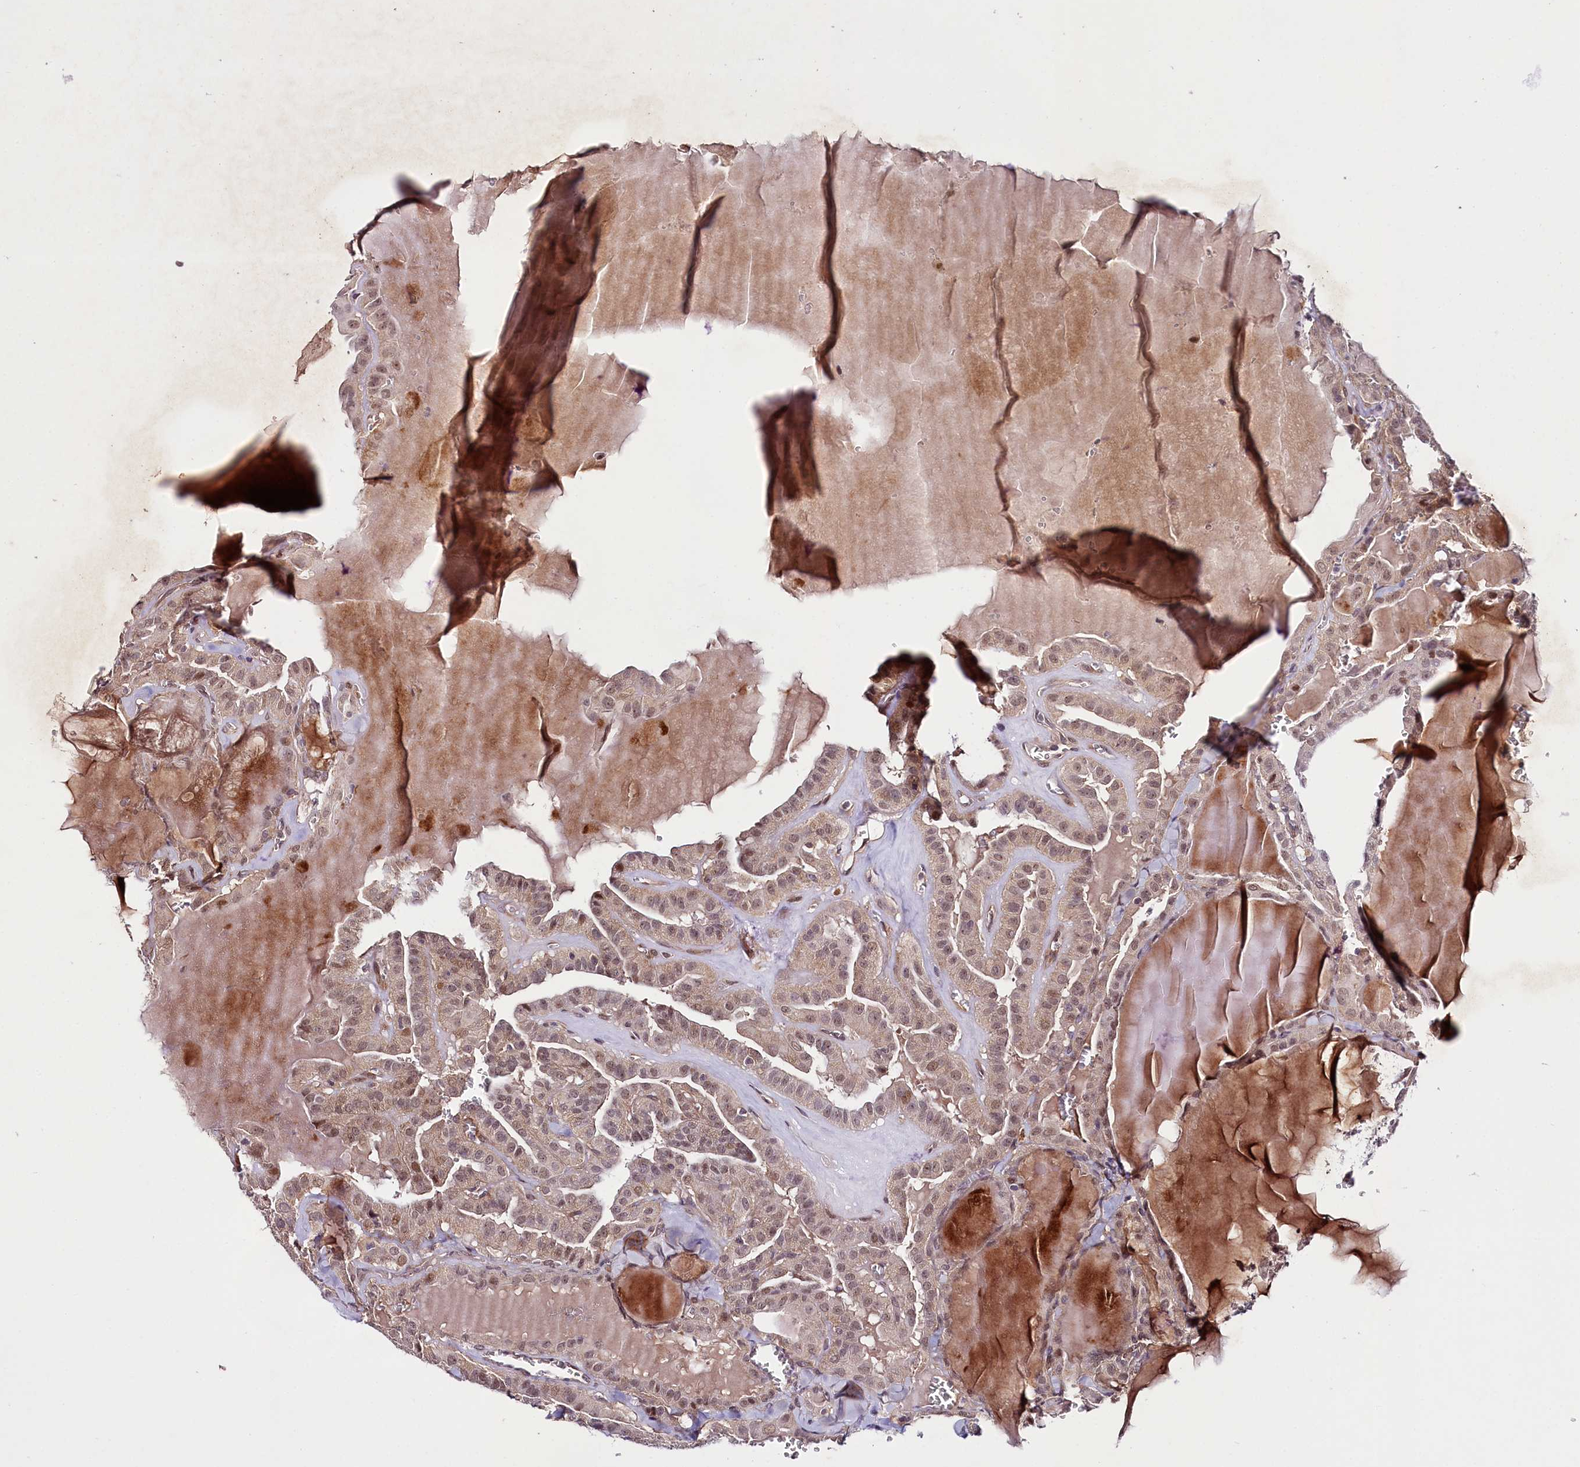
{"staining": {"intensity": "moderate", "quantity": "<25%", "location": "nuclear"}, "tissue": "thyroid cancer", "cell_type": "Tumor cells", "image_type": "cancer", "snomed": [{"axis": "morphology", "description": "Papillary adenocarcinoma, NOS"}, {"axis": "topography", "description": "Thyroid gland"}], "caption": "Thyroid cancer tissue reveals moderate nuclear positivity in about <25% of tumor cells (Brightfield microscopy of DAB IHC at high magnification).", "gene": "PHLDB1", "patient": {"sex": "male", "age": 52}}